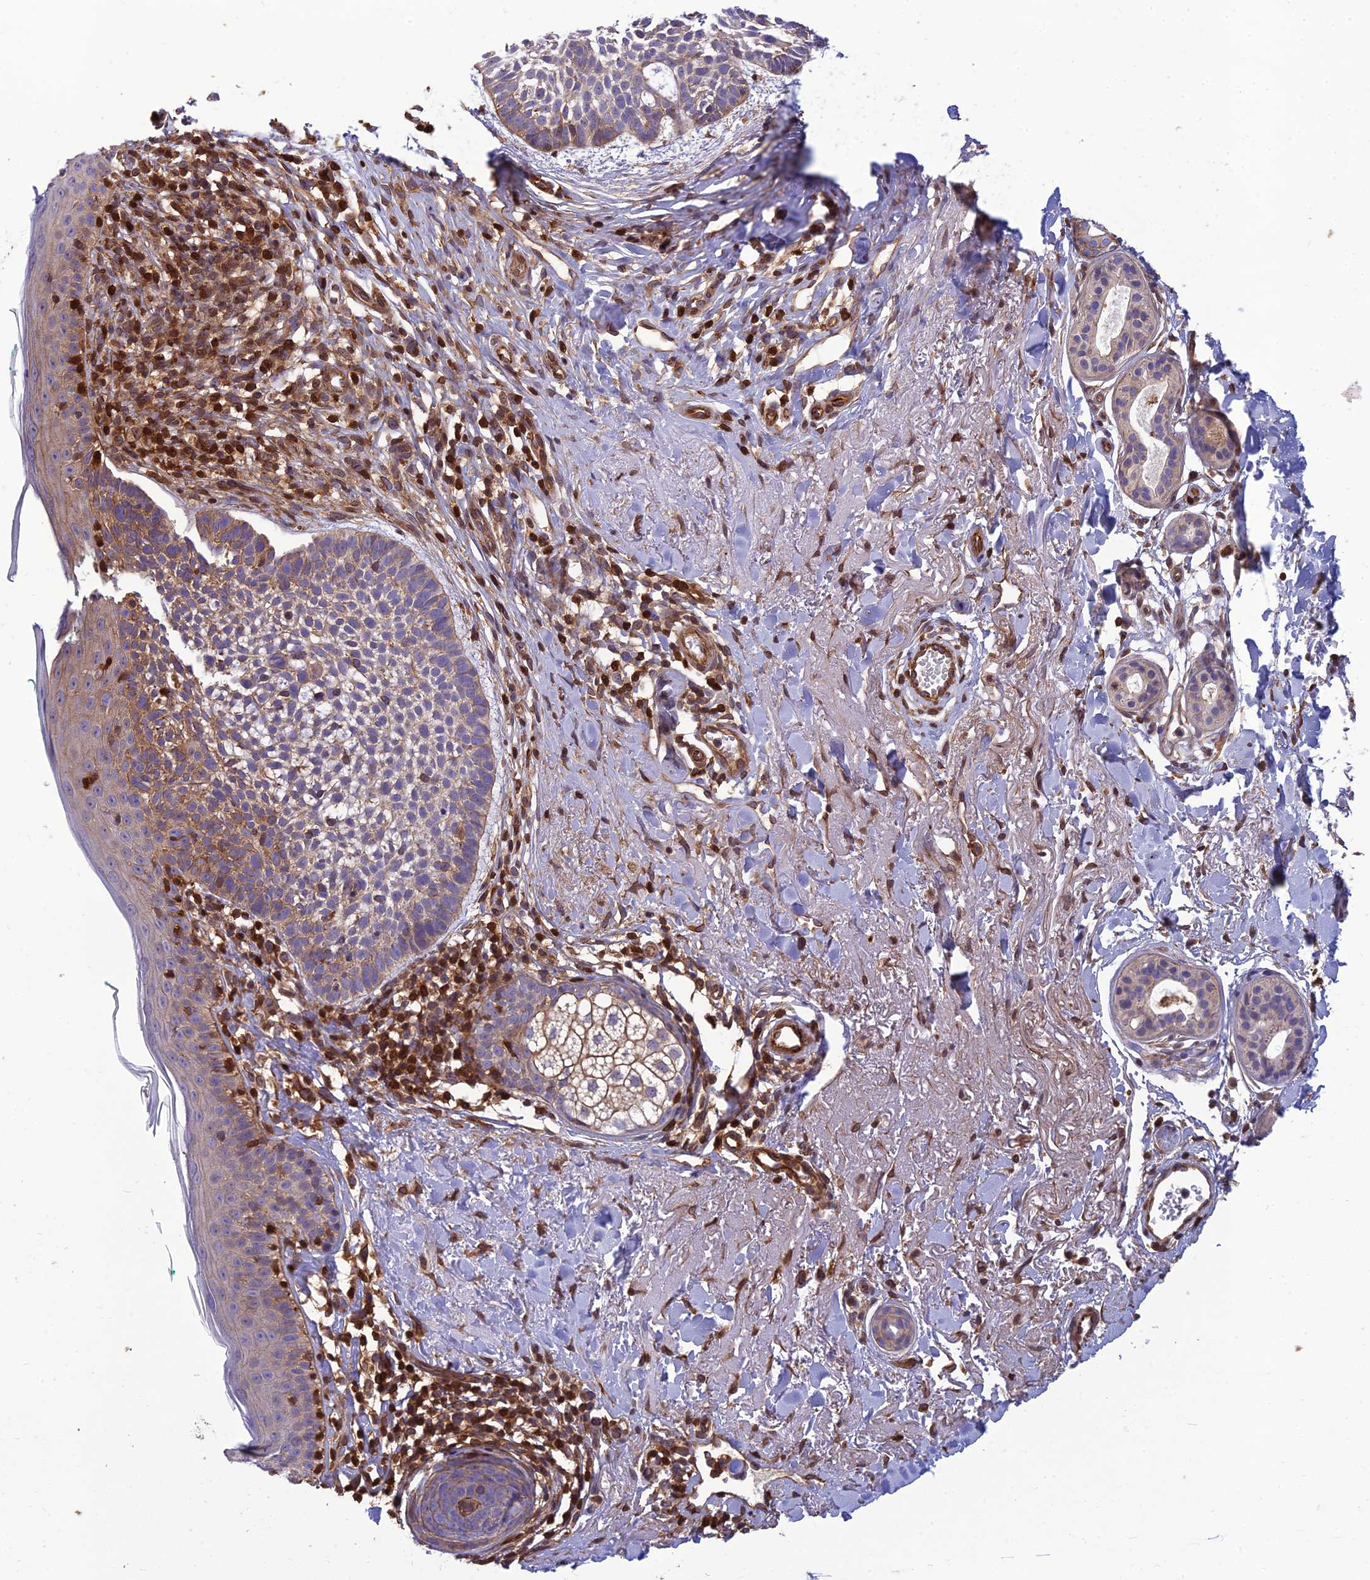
{"staining": {"intensity": "moderate", "quantity": "<25%", "location": "cytoplasmic/membranous"}, "tissue": "skin cancer", "cell_type": "Tumor cells", "image_type": "cancer", "snomed": [{"axis": "morphology", "description": "Basal cell carcinoma"}, {"axis": "topography", "description": "Skin"}], "caption": "Immunohistochemistry (IHC) histopathology image of skin cancer stained for a protein (brown), which exhibits low levels of moderate cytoplasmic/membranous positivity in approximately <25% of tumor cells.", "gene": "HPSE2", "patient": {"sex": "male", "age": 71}}